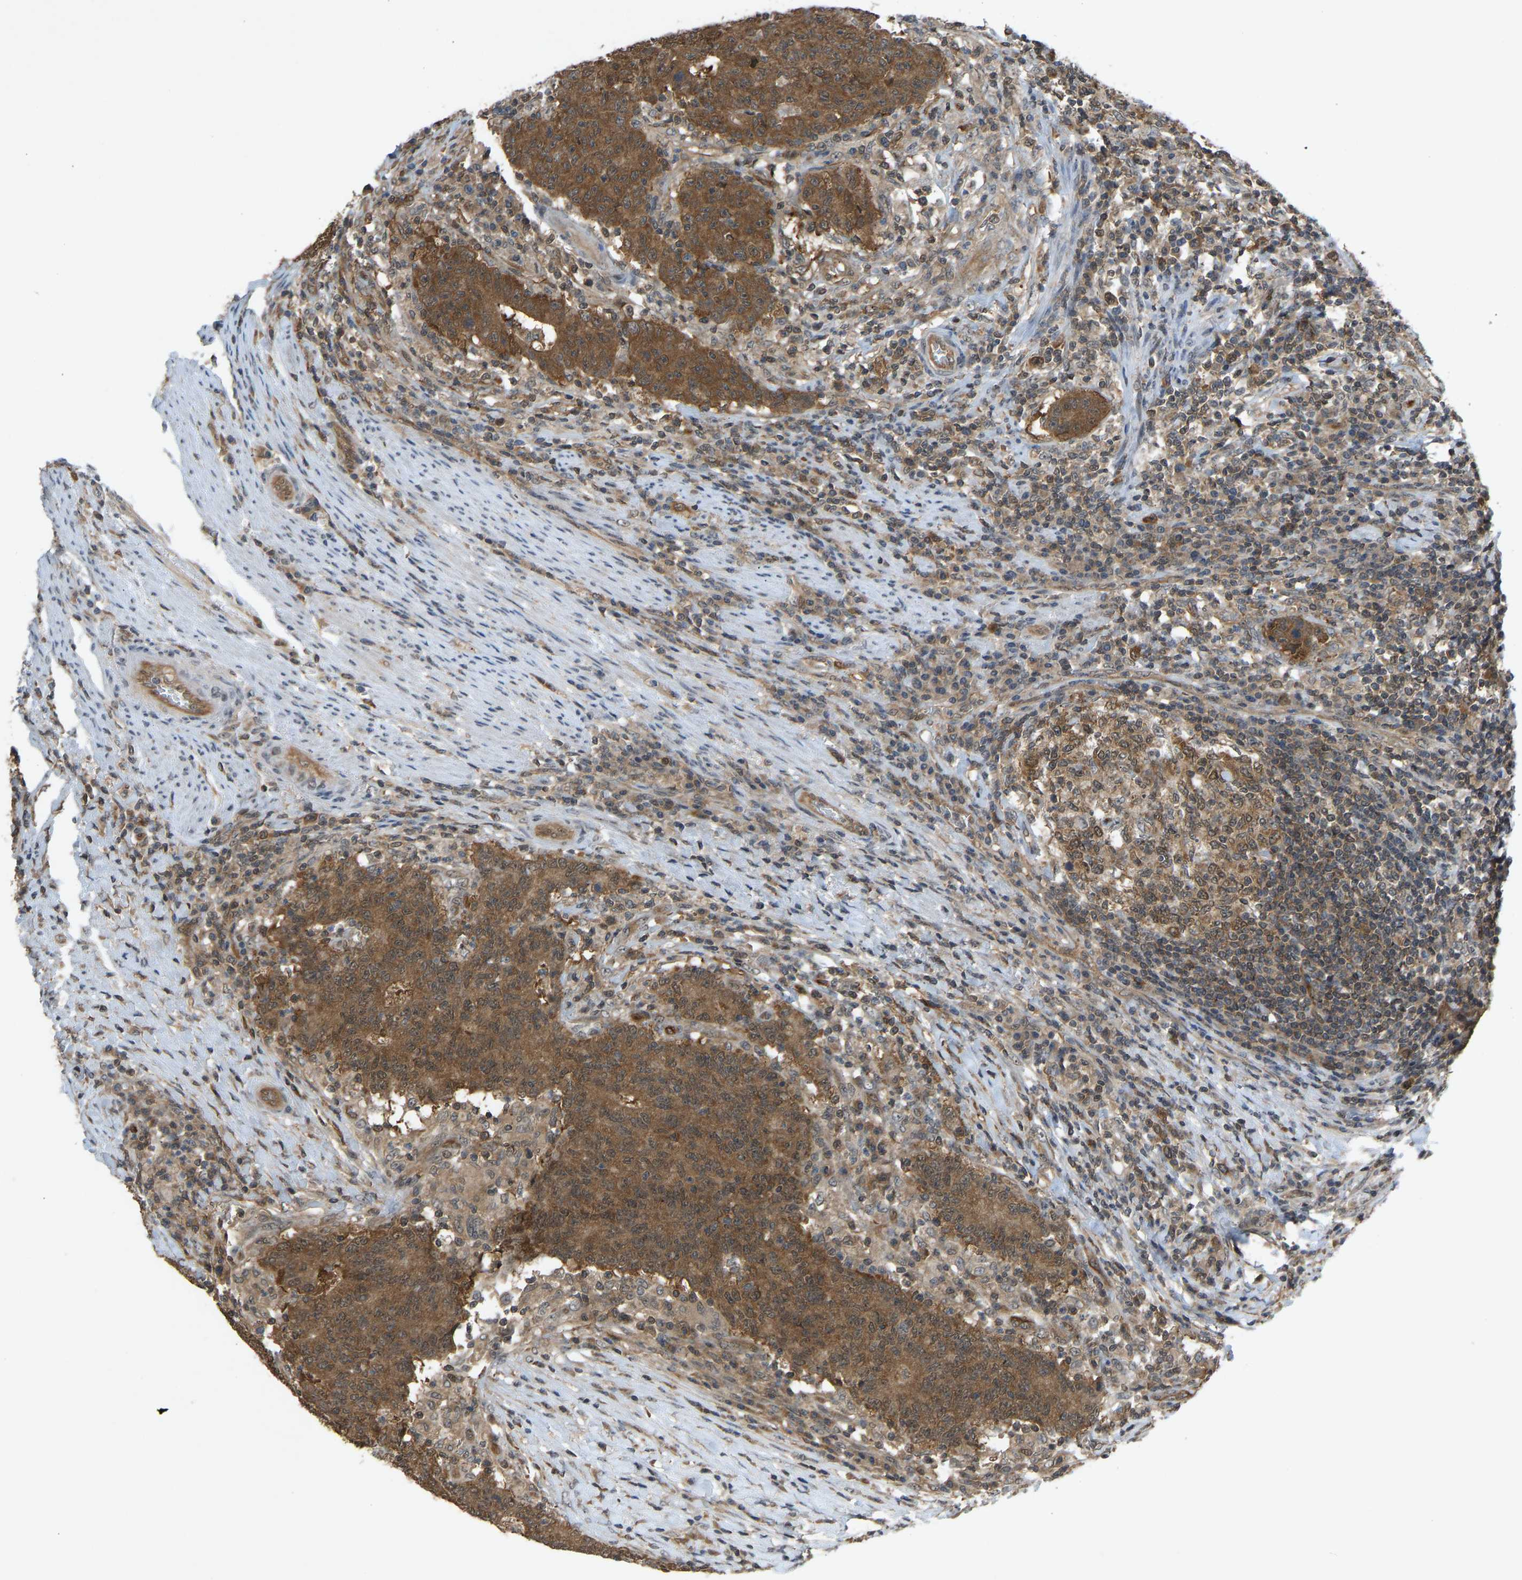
{"staining": {"intensity": "strong", "quantity": ">75%", "location": "cytoplasmic/membranous"}, "tissue": "colorectal cancer", "cell_type": "Tumor cells", "image_type": "cancer", "snomed": [{"axis": "morphology", "description": "Normal tissue, NOS"}, {"axis": "morphology", "description": "Adenocarcinoma, NOS"}, {"axis": "topography", "description": "Colon"}], "caption": "Strong cytoplasmic/membranous positivity for a protein is appreciated in about >75% of tumor cells of colorectal adenocarcinoma using immunohistochemistry (IHC).", "gene": "CCT8", "patient": {"sex": "female", "age": 75}}